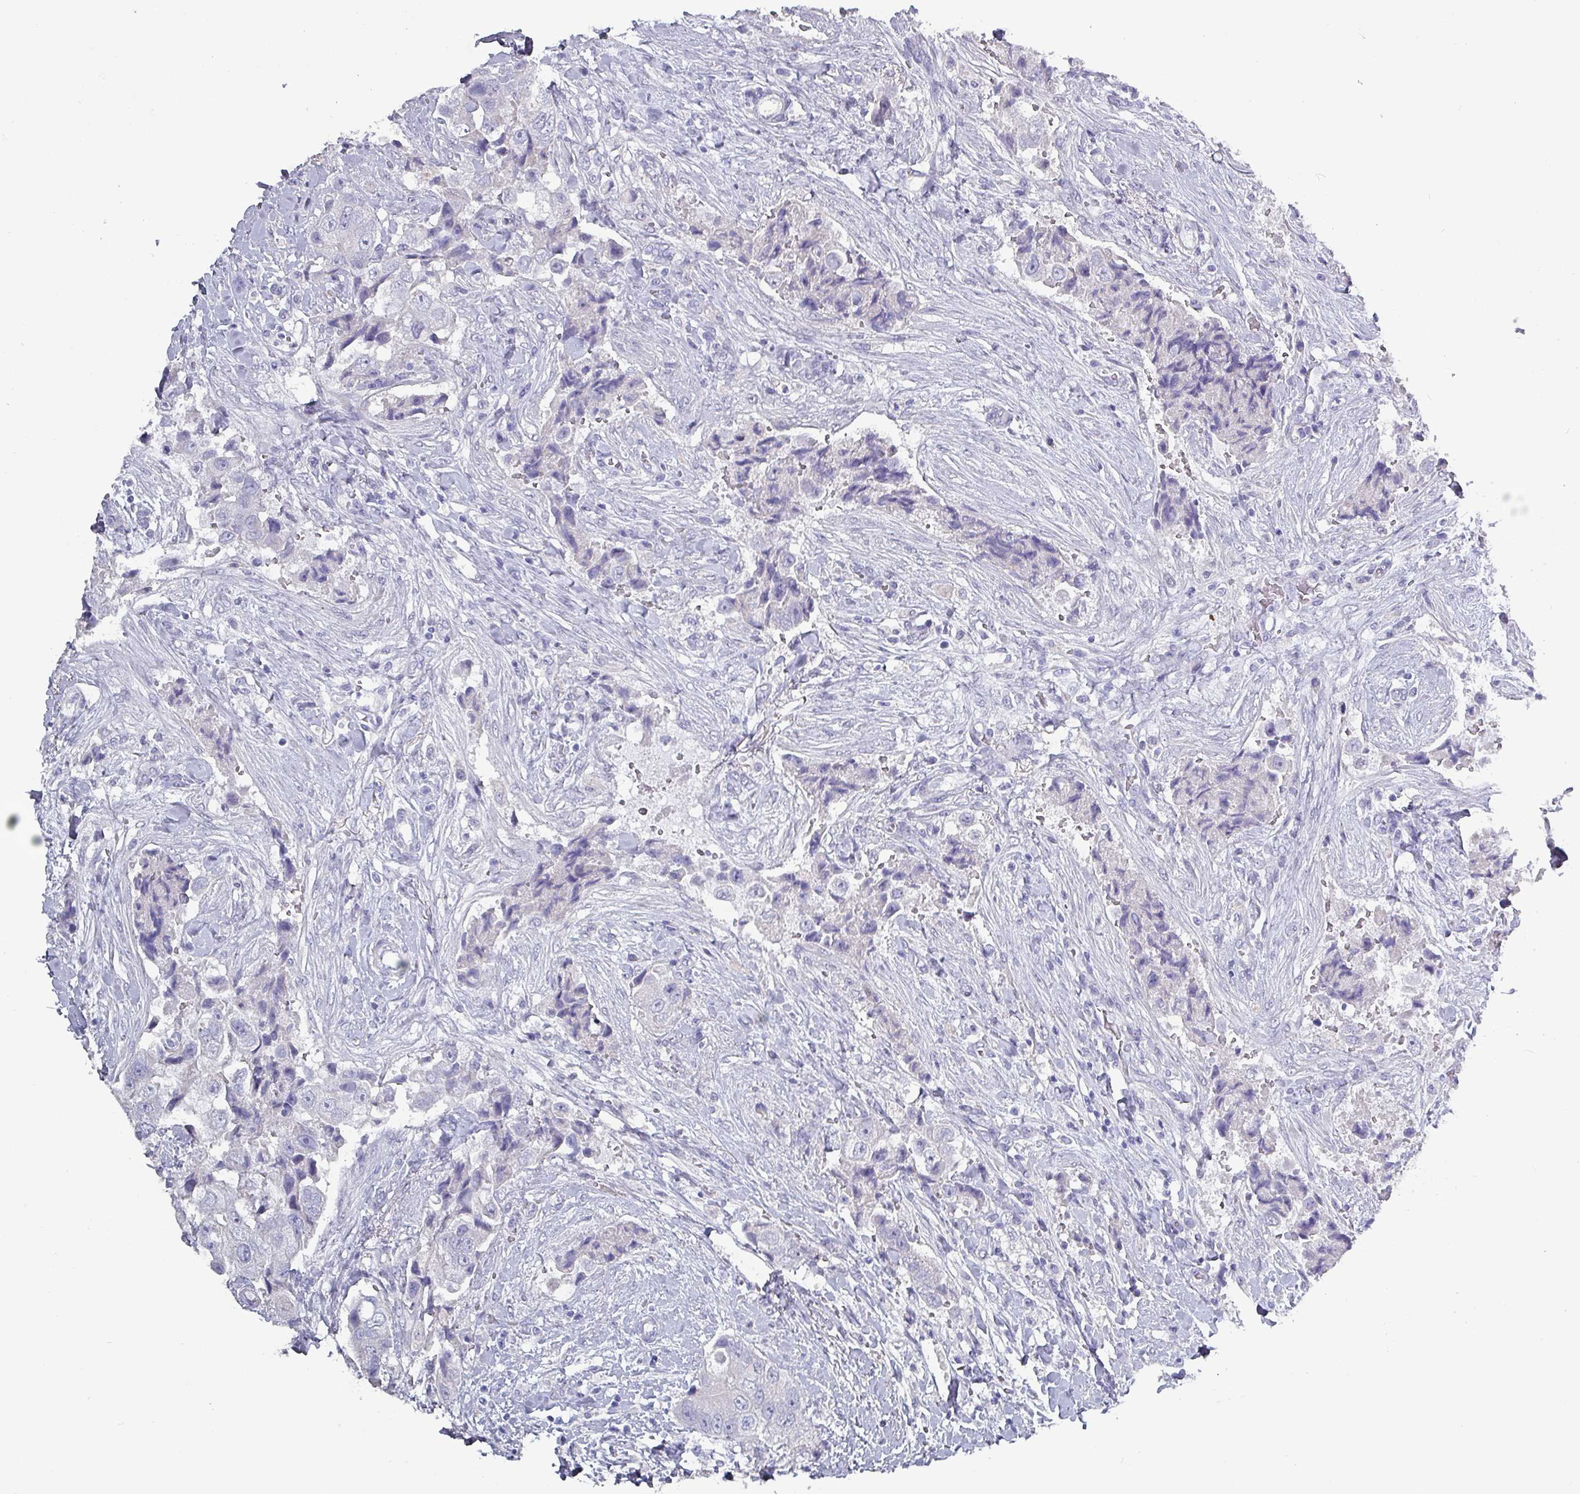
{"staining": {"intensity": "negative", "quantity": "none", "location": "none"}, "tissue": "breast cancer", "cell_type": "Tumor cells", "image_type": "cancer", "snomed": [{"axis": "morphology", "description": "Normal tissue, NOS"}, {"axis": "morphology", "description": "Duct carcinoma"}, {"axis": "topography", "description": "Breast"}], "caption": "Tumor cells show no significant protein expression in breast cancer (intraductal carcinoma). (Immunohistochemistry (ihc), brightfield microscopy, high magnification).", "gene": "INS-IGF2", "patient": {"sex": "female", "age": 62}}